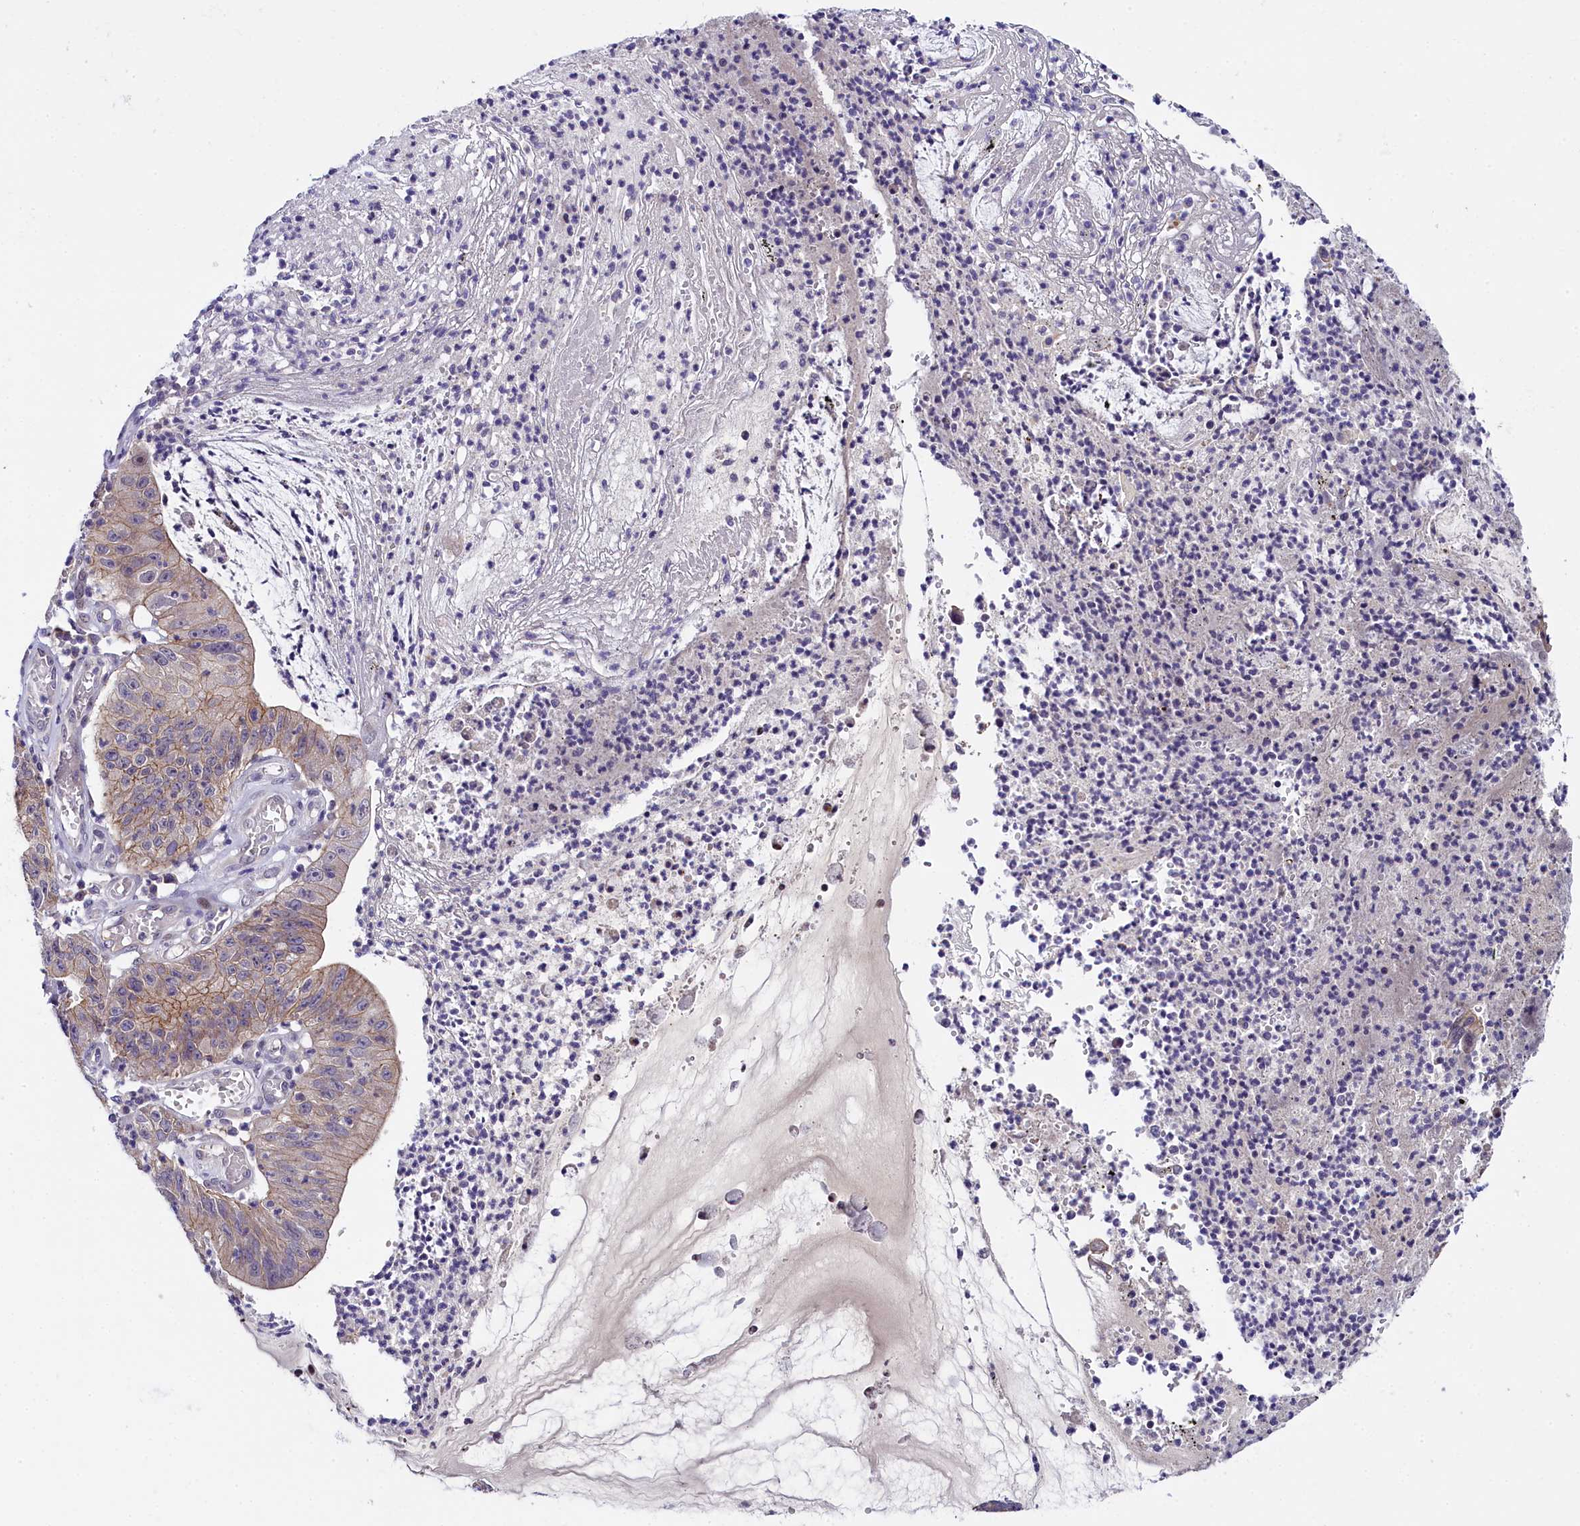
{"staining": {"intensity": "moderate", "quantity": "25%-75%", "location": "cytoplasmic/membranous"}, "tissue": "stomach cancer", "cell_type": "Tumor cells", "image_type": "cancer", "snomed": [{"axis": "morphology", "description": "Adenocarcinoma, NOS"}, {"axis": "topography", "description": "Stomach"}], "caption": "An image of human stomach cancer stained for a protein exhibits moderate cytoplasmic/membranous brown staining in tumor cells.", "gene": "ENKD1", "patient": {"sex": "male", "age": 59}}